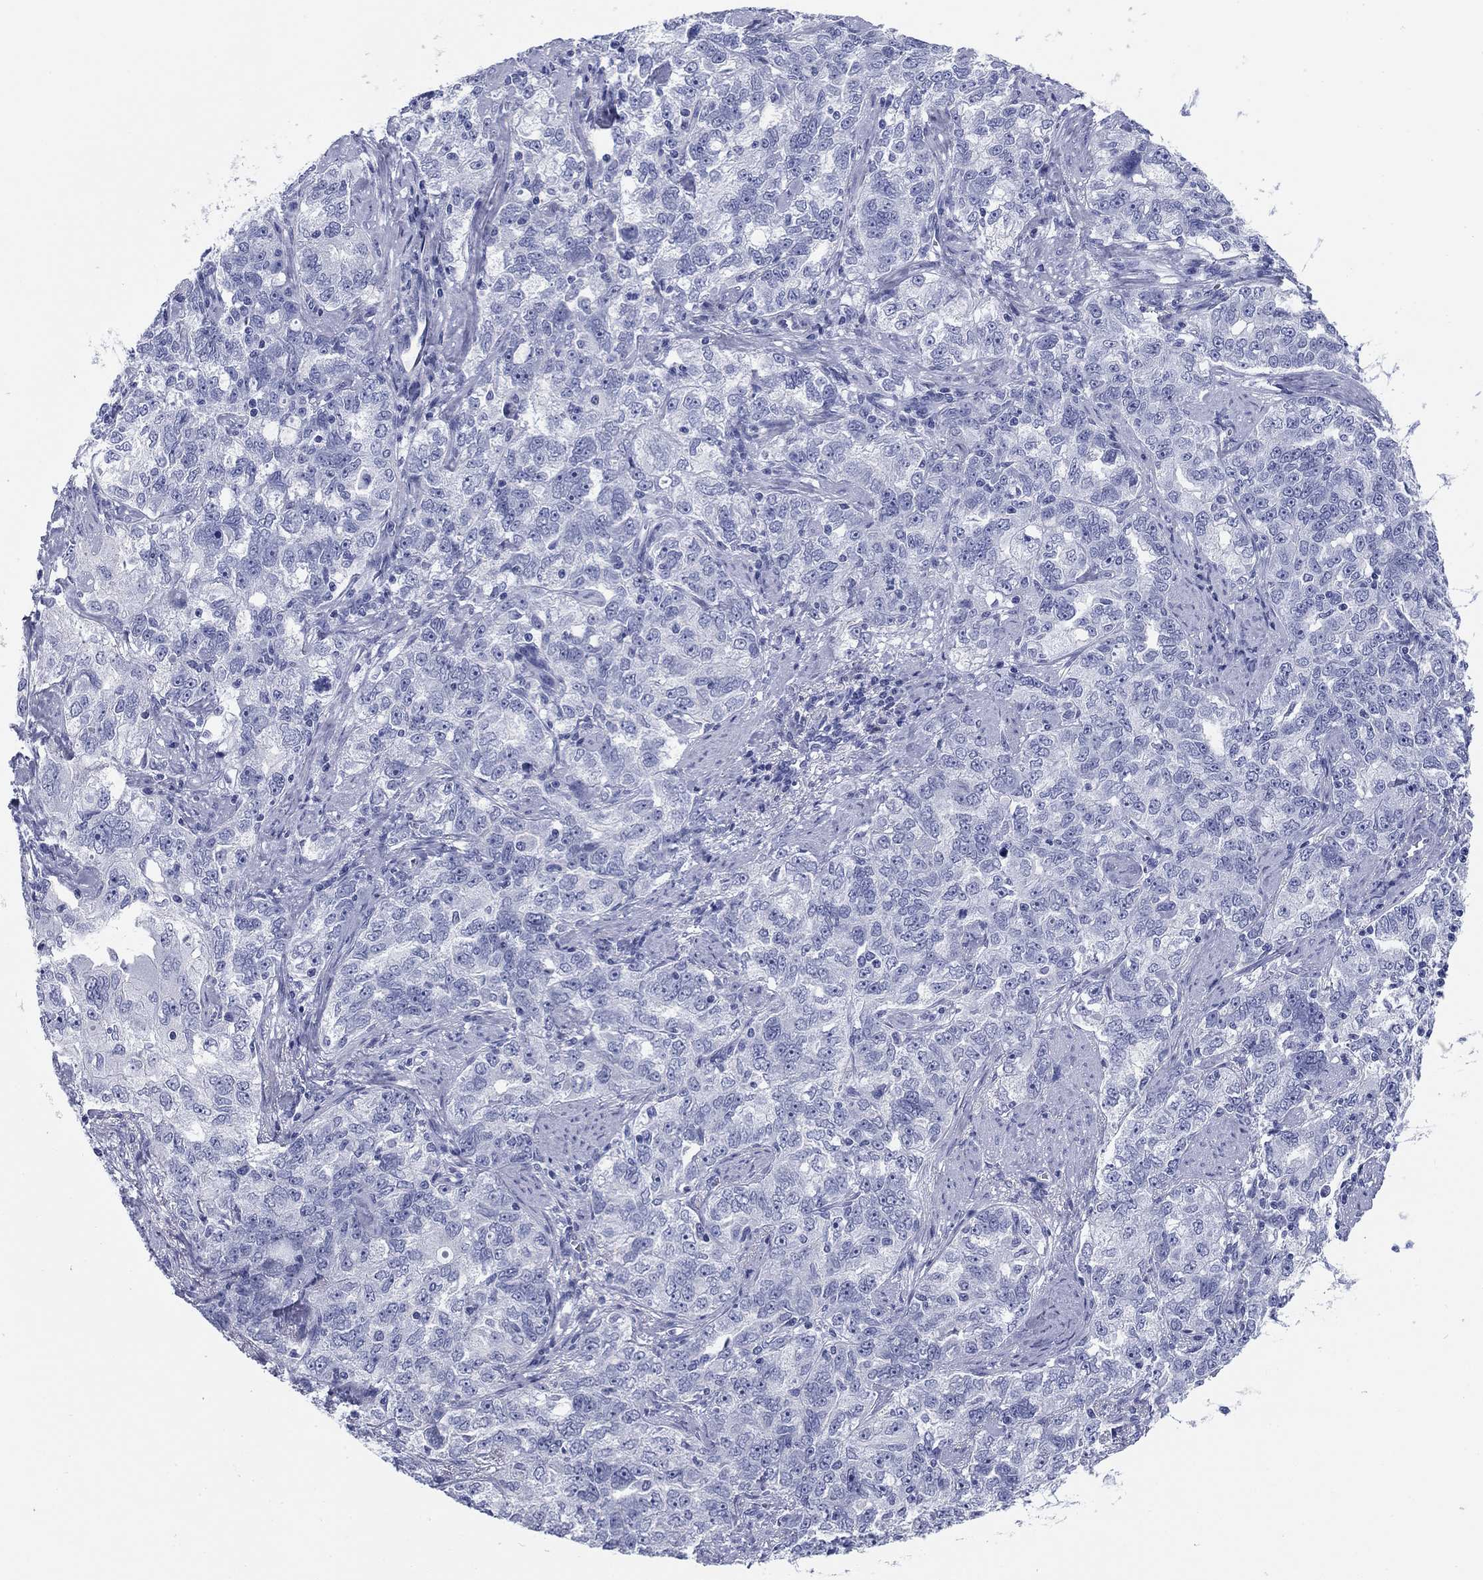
{"staining": {"intensity": "negative", "quantity": "none", "location": "none"}, "tissue": "ovarian cancer", "cell_type": "Tumor cells", "image_type": "cancer", "snomed": [{"axis": "morphology", "description": "Cystadenocarcinoma, serous, NOS"}, {"axis": "topography", "description": "Ovary"}], "caption": "Immunohistochemical staining of ovarian cancer (serous cystadenocarcinoma) reveals no significant staining in tumor cells.", "gene": "KCNH1", "patient": {"sex": "female", "age": 51}}